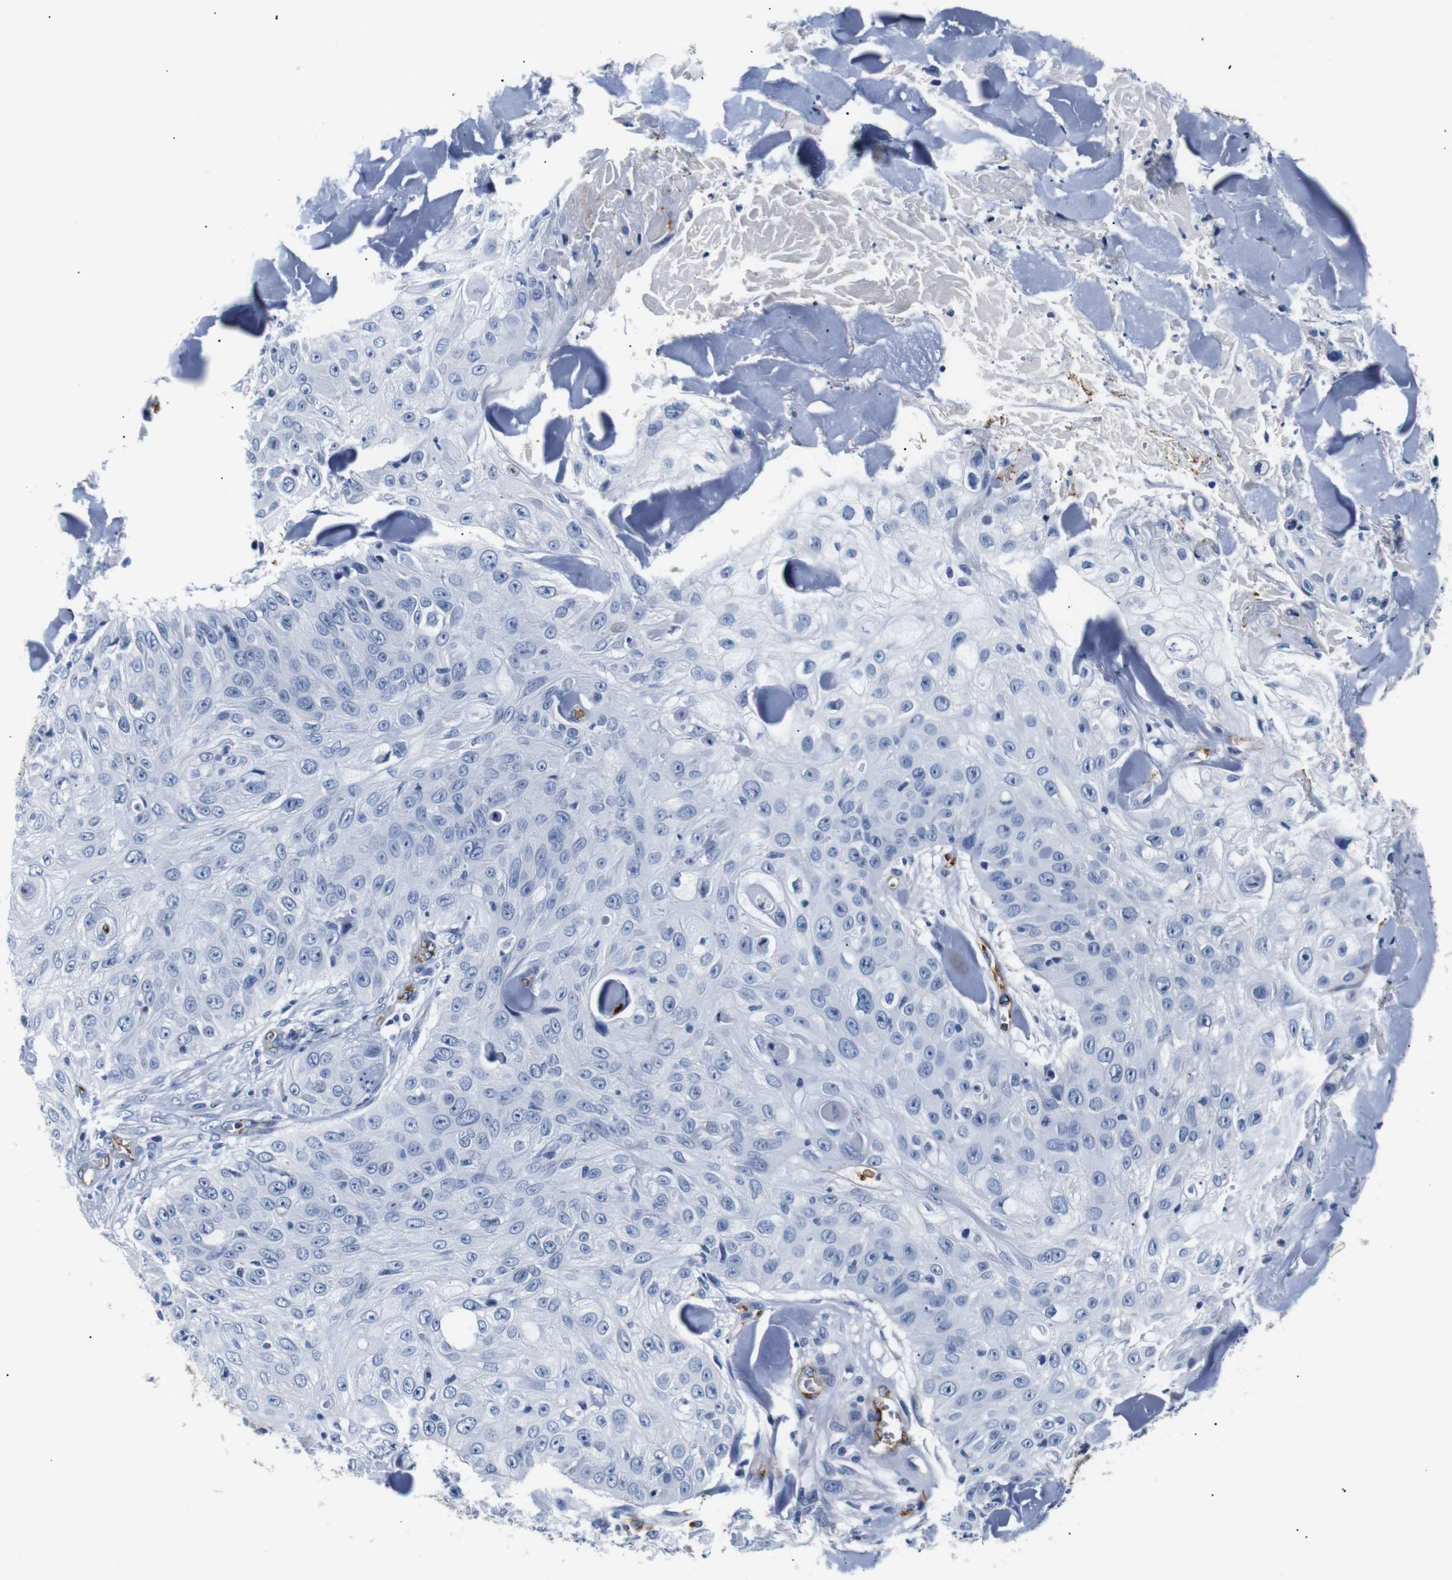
{"staining": {"intensity": "negative", "quantity": "none", "location": "none"}, "tissue": "skin cancer", "cell_type": "Tumor cells", "image_type": "cancer", "snomed": [{"axis": "morphology", "description": "Squamous cell carcinoma, NOS"}, {"axis": "topography", "description": "Skin"}], "caption": "High magnification brightfield microscopy of skin cancer (squamous cell carcinoma) stained with DAB (3,3'-diaminobenzidine) (brown) and counterstained with hematoxylin (blue): tumor cells show no significant positivity.", "gene": "MUC4", "patient": {"sex": "male", "age": 86}}